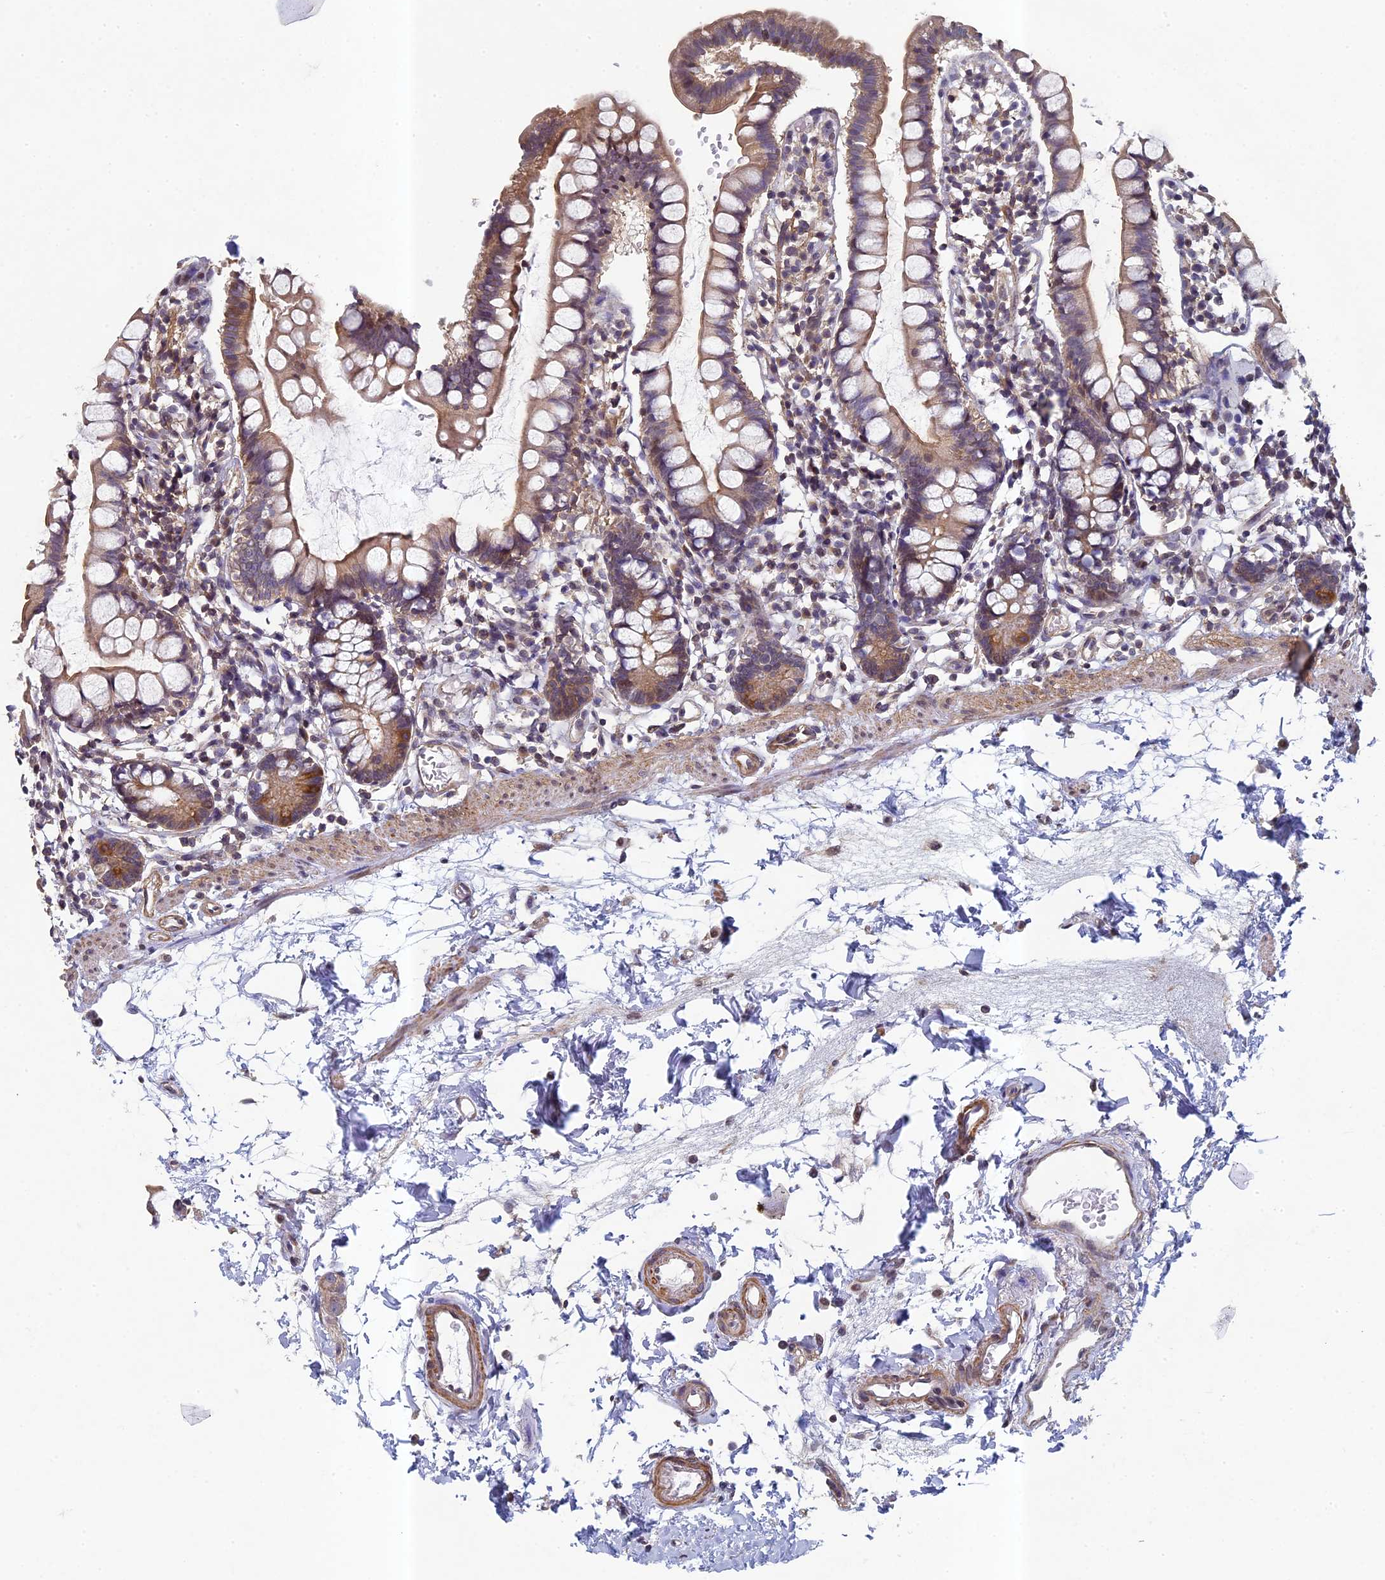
{"staining": {"intensity": "moderate", "quantity": ">75%", "location": "cytoplasmic/membranous"}, "tissue": "small intestine", "cell_type": "Glandular cells", "image_type": "normal", "snomed": [{"axis": "morphology", "description": "Normal tissue, NOS"}, {"axis": "topography", "description": "Small intestine"}], "caption": "Moderate cytoplasmic/membranous positivity is seen in approximately >75% of glandular cells in benign small intestine.", "gene": "DIXDC1", "patient": {"sex": "female", "age": 84}}